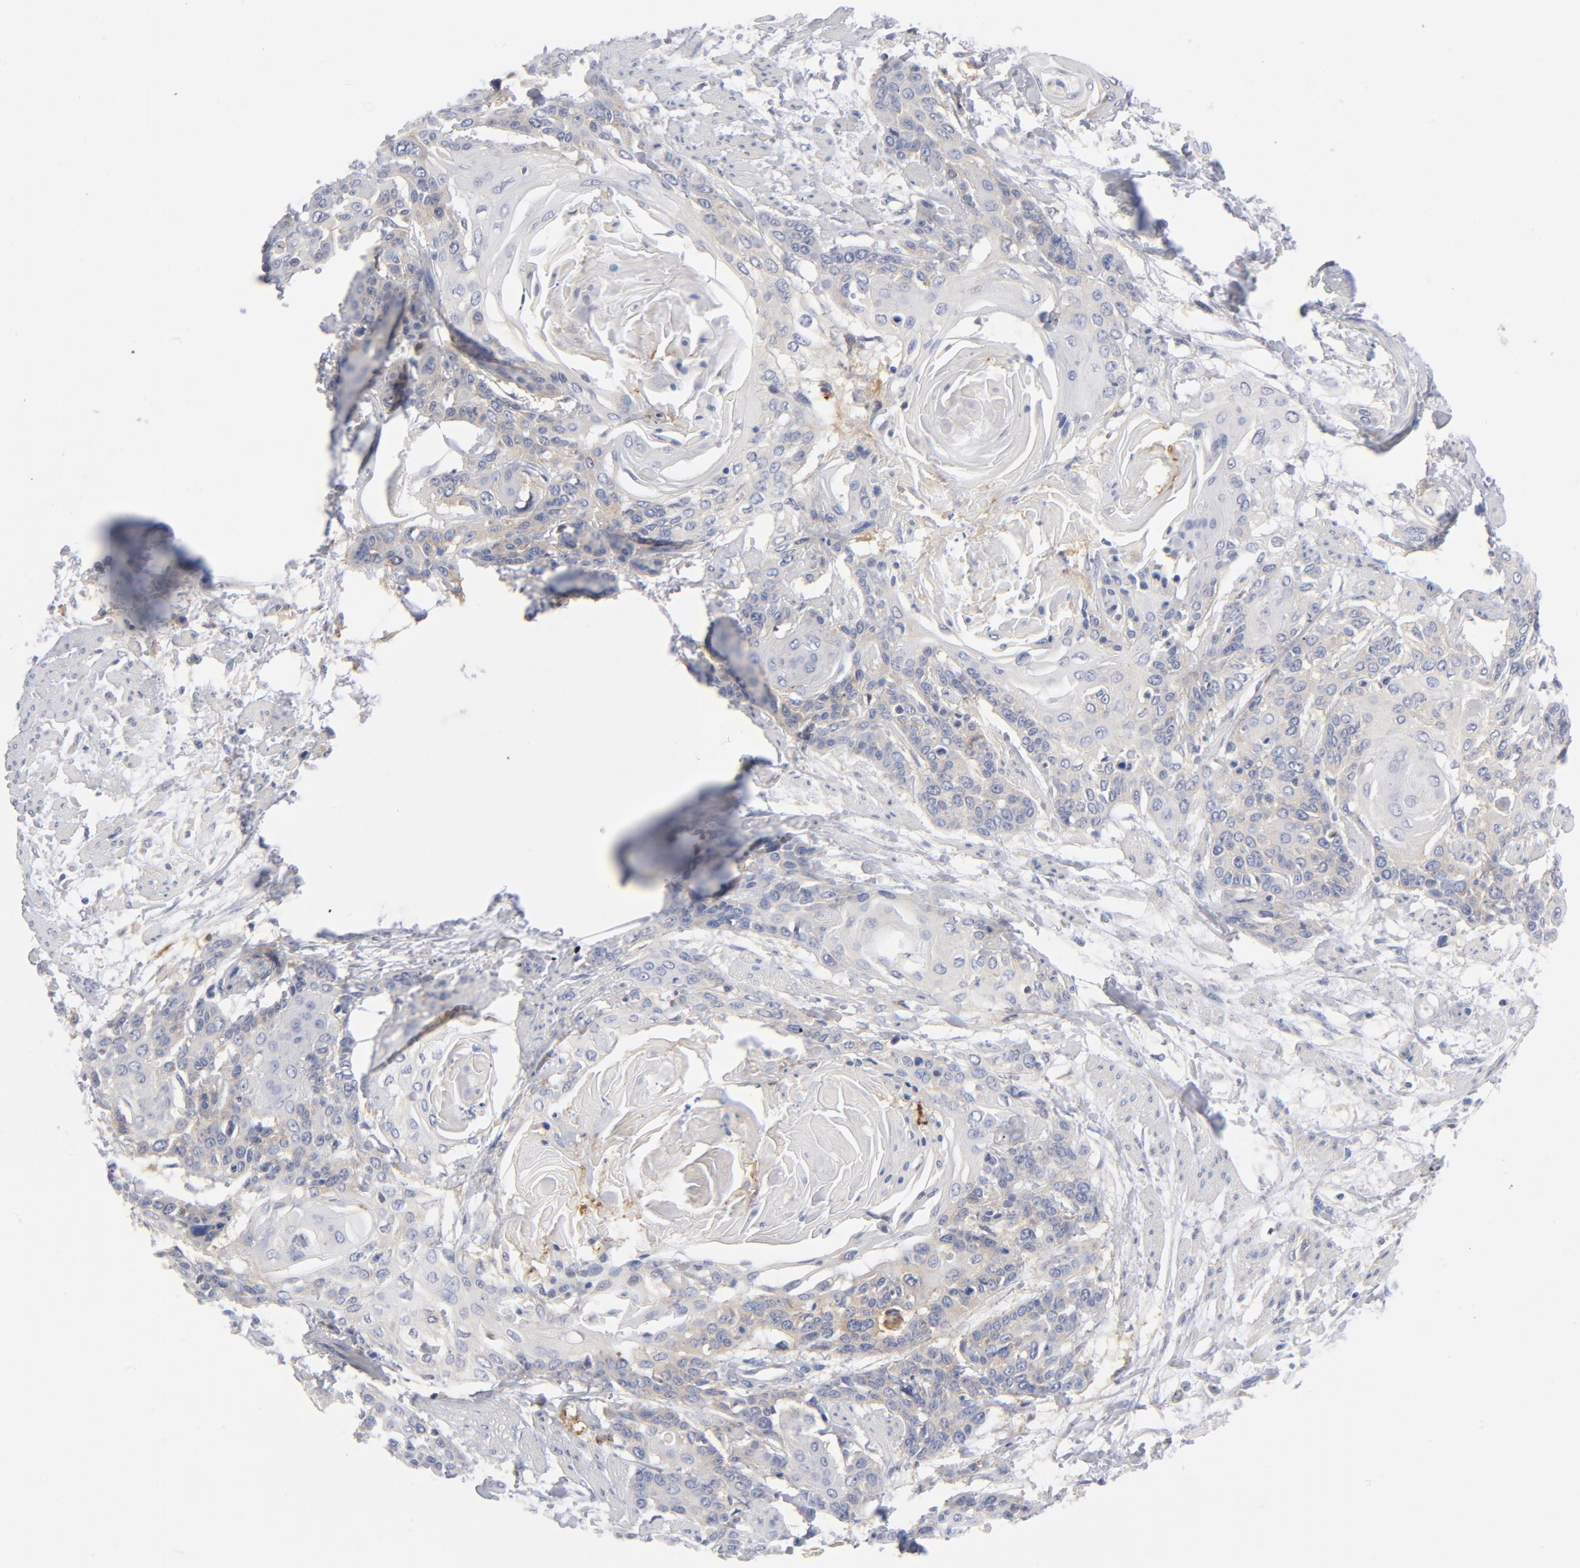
{"staining": {"intensity": "negative", "quantity": "none", "location": "none"}, "tissue": "cervical cancer", "cell_type": "Tumor cells", "image_type": "cancer", "snomed": [{"axis": "morphology", "description": "Squamous cell carcinoma, NOS"}, {"axis": "topography", "description": "Cervix"}], "caption": "DAB immunohistochemical staining of cervical cancer reveals no significant positivity in tumor cells.", "gene": "CD86", "patient": {"sex": "female", "age": 57}}